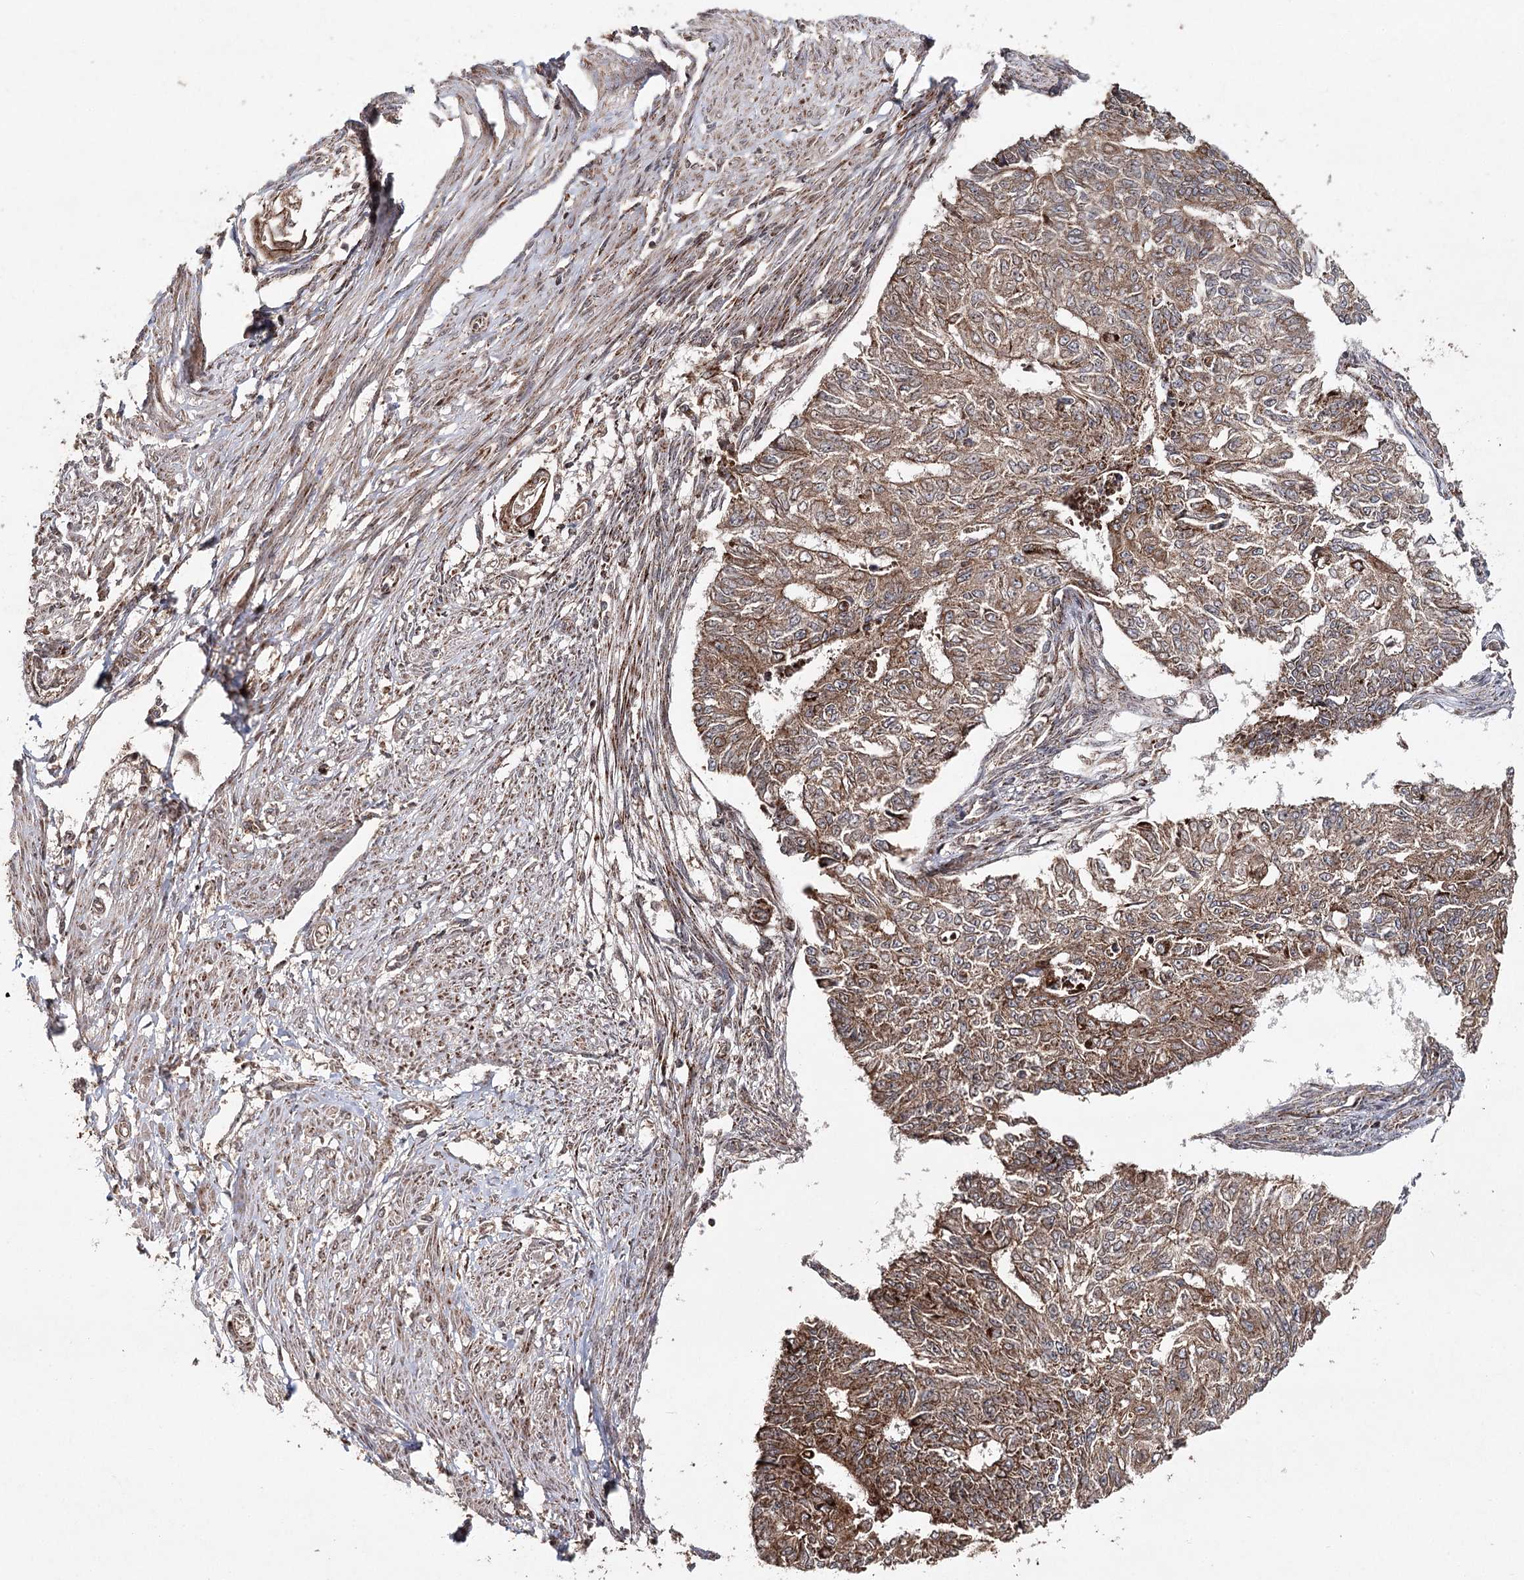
{"staining": {"intensity": "moderate", "quantity": ">75%", "location": "cytoplasmic/membranous"}, "tissue": "endometrial cancer", "cell_type": "Tumor cells", "image_type": "cancer", "snomed": [{"axis": "morphology", "description": "Adenocarcinoma, NOS"}, {"axis": "topography", "description": "Endometrium"}], "caption": "Endometrial cancer (adenocarcinoma) tissue reveals moderate cytoplasmic/membranous expression in approximately >75% of tumor cells The staining is performed using DAB brown chromogen to label protein expression. The nuclei are counter-stained blue using hematoxylin.", "gene": "ZNRF3", "patient": {"sex": "female", "age": 32}}